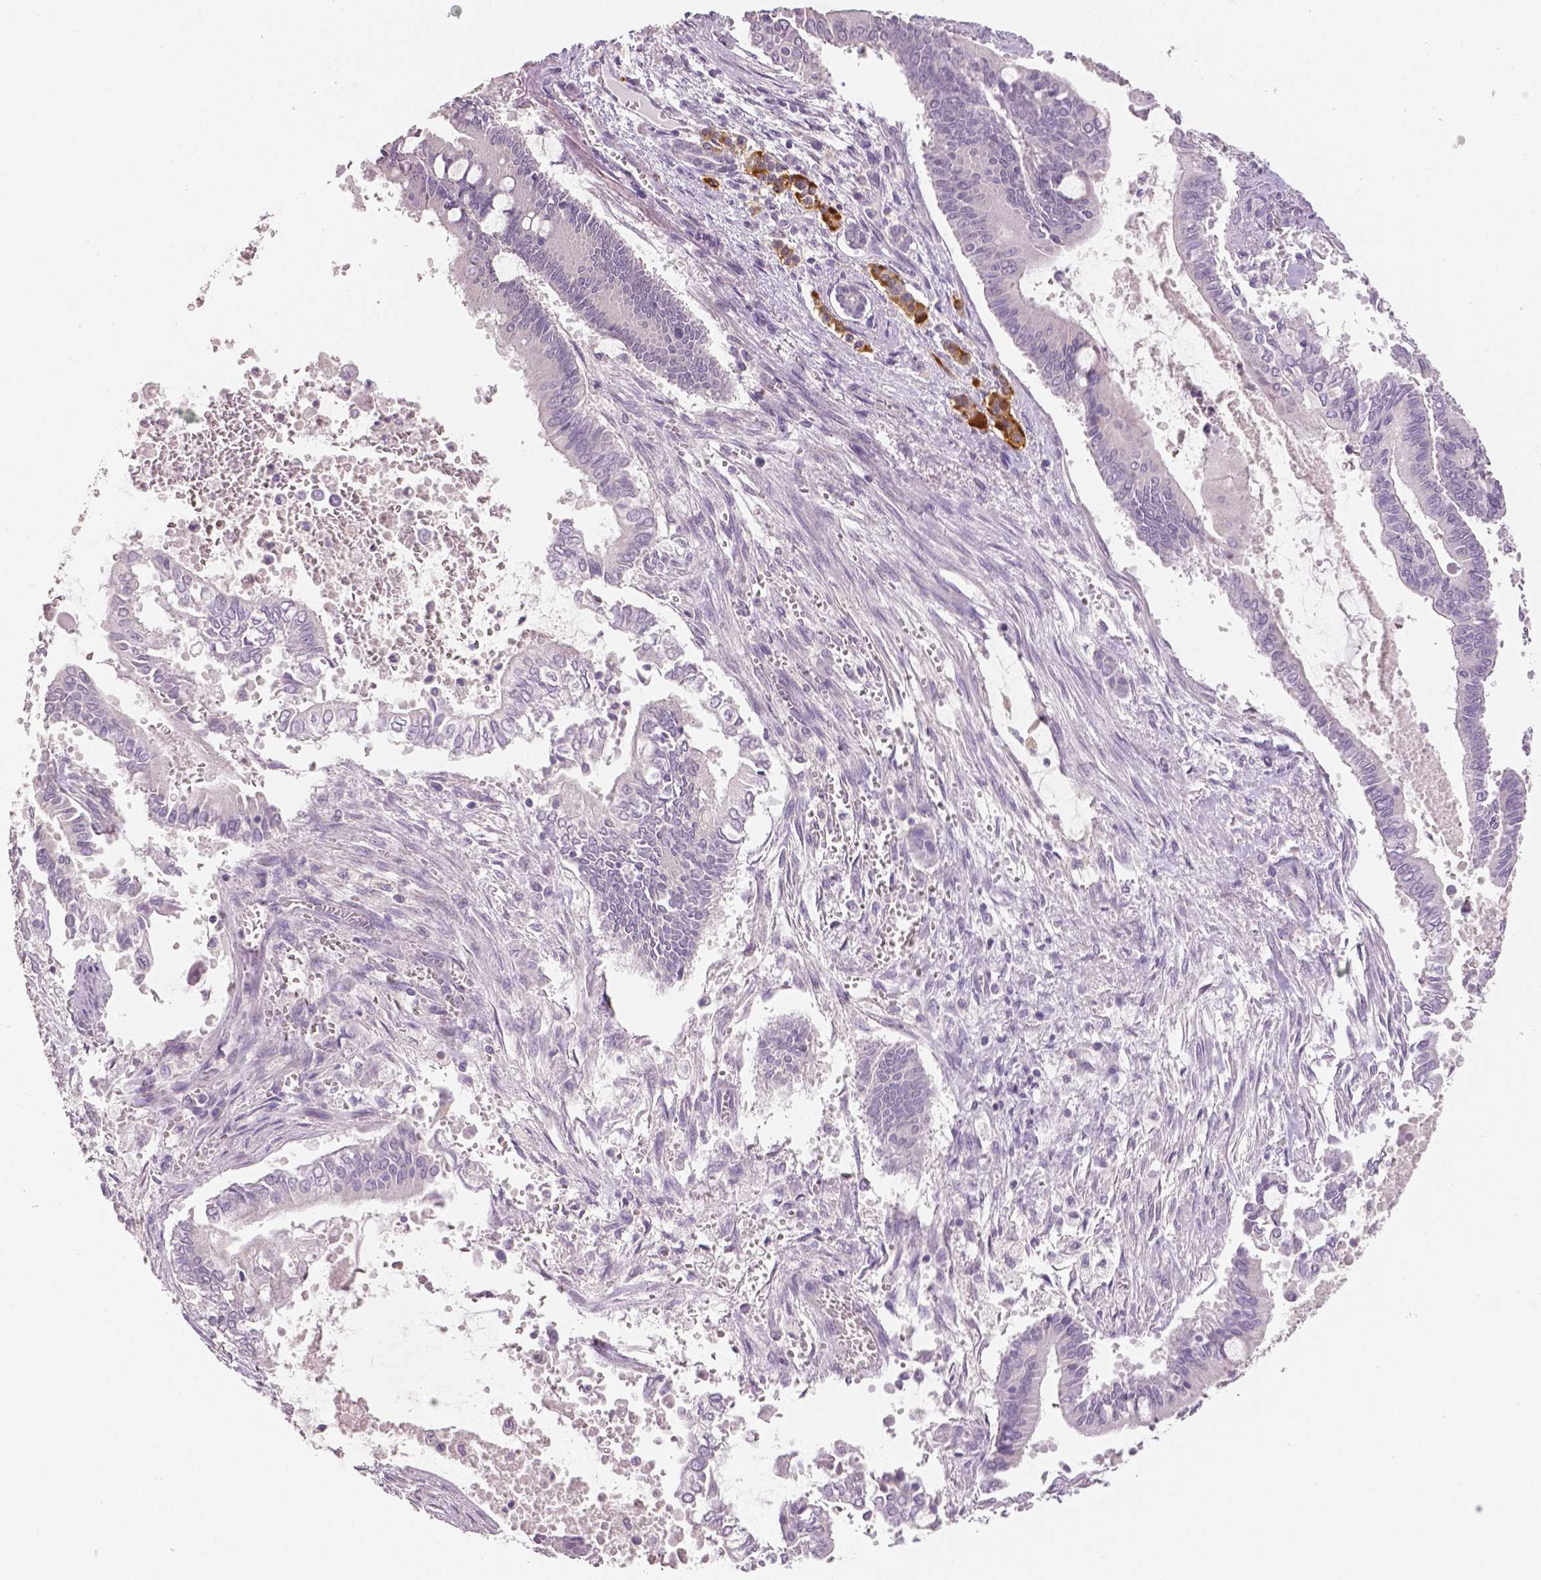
{"staining": {"intensity": "negative", "quantity": "none", "location": "none"}, "tissue": "pancreatic cancer", "cell_type": "Tumor cells", "image_type": "cancer", "snomed": [{"axis": "morphology", "description": "Adenocarcinoma, NOS"}, {"axis": "topography", "description": "Pancreas"}], "caption": "Immunohistochemistry (IHC) micrograph of pancreatic adenocarcinoma stained for a protein (brown), which exhibits no positivity in tumor cells.", "gene": "TSPAN7", "patient": {"sex": "male", "age": 68}}